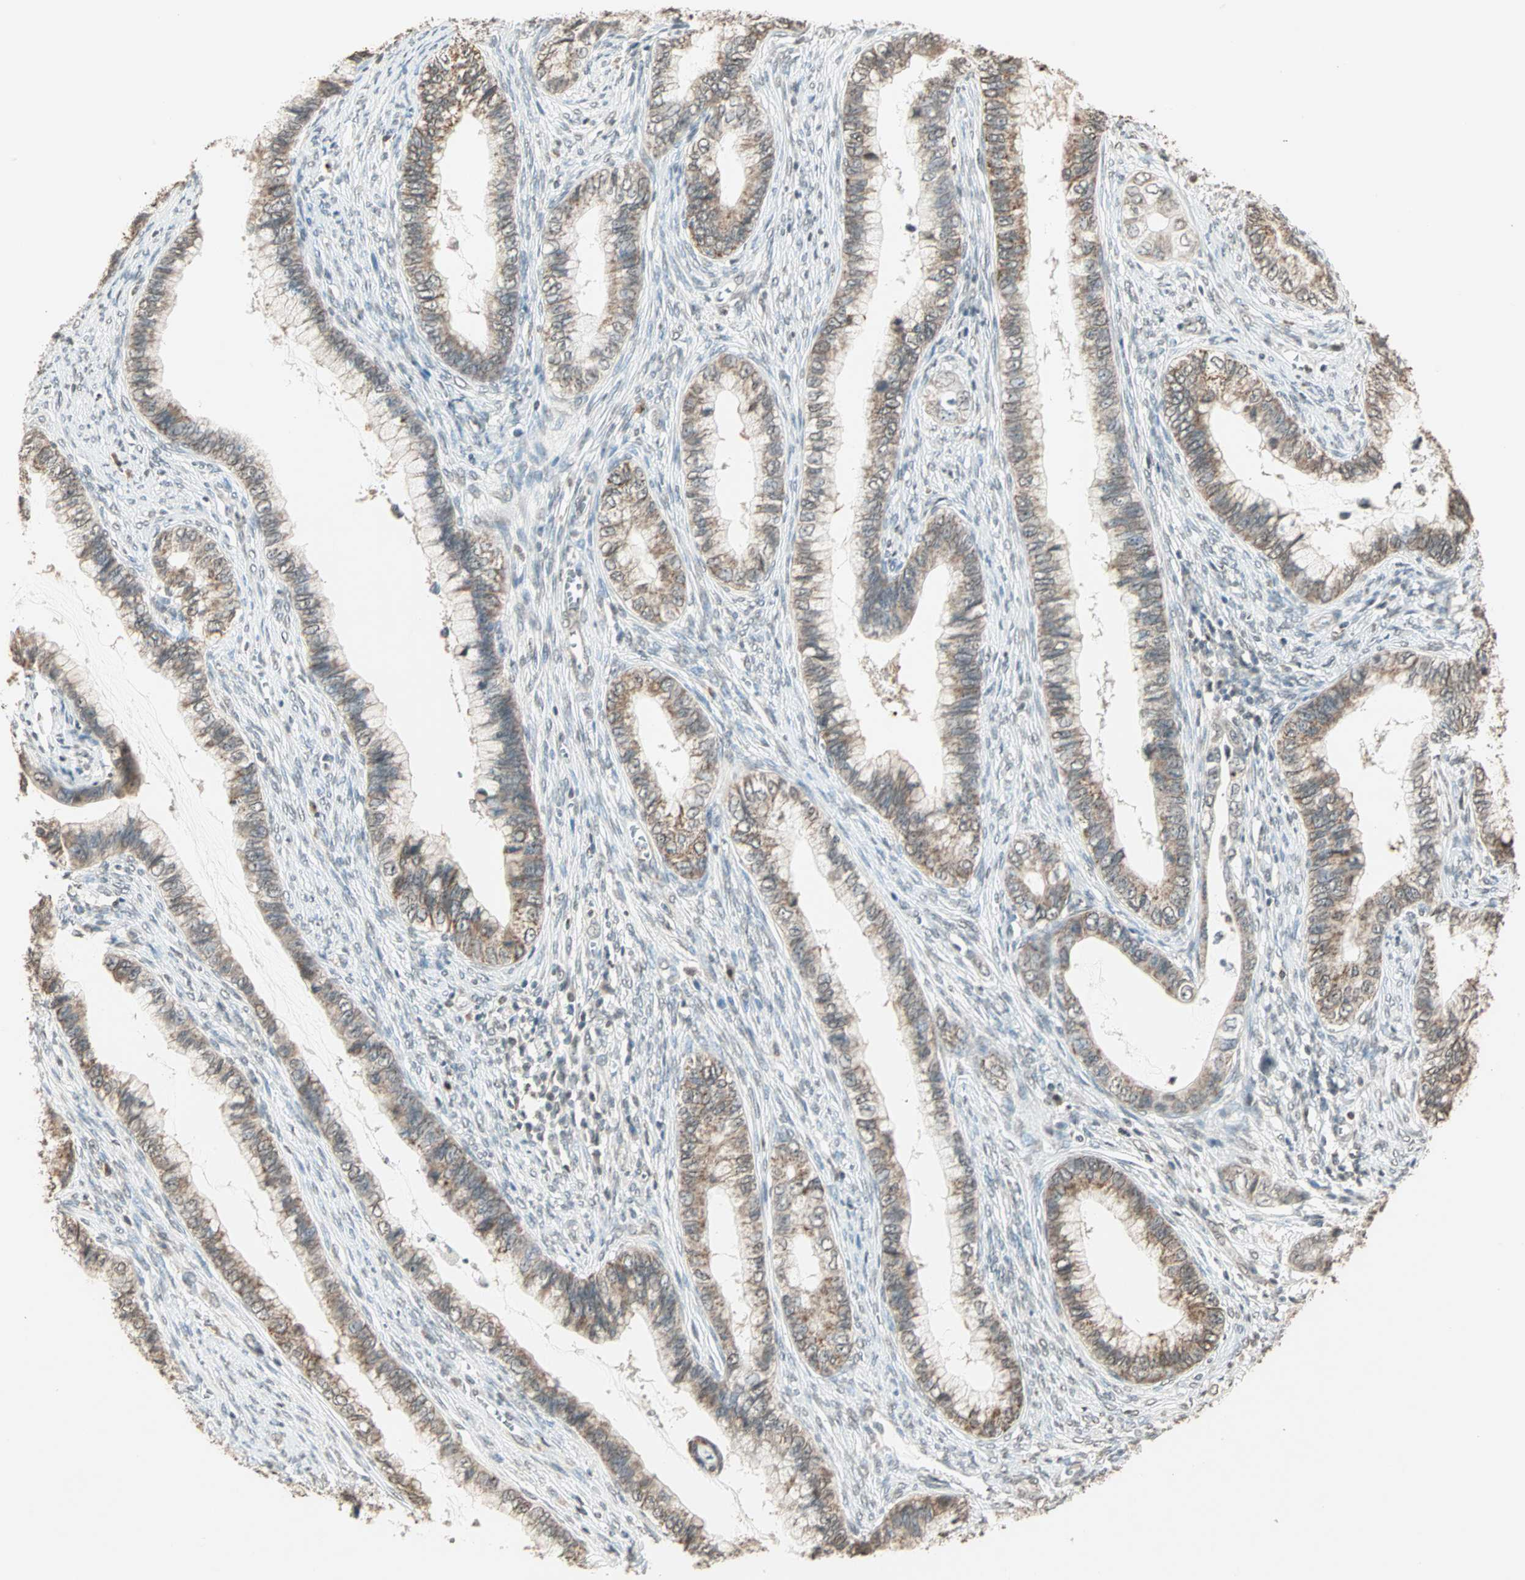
{"staining": {"intensity": "moderate", "quantity": ">75%", "location": "cytoplasmic/membranous"}, "tissue": "cervical cancer", "cell_type": "Tumor cells", "image_type": "cancer", "snomed": [{"axis": "morphology", "description": "Adenocarcinoma, NOS"}, {"axis": "topography", "description": "Cervix"}], "caption": "A medium amount of moderate cytoplasmic/membranous positivity is present in about >75% of tumor cells in cervical adenocarcinoma tissue. (Brightfield microscopy of DAB IHC at high magnification).", "gene": "PRELID1", "patient": {"sex": "female", "age": 44}}